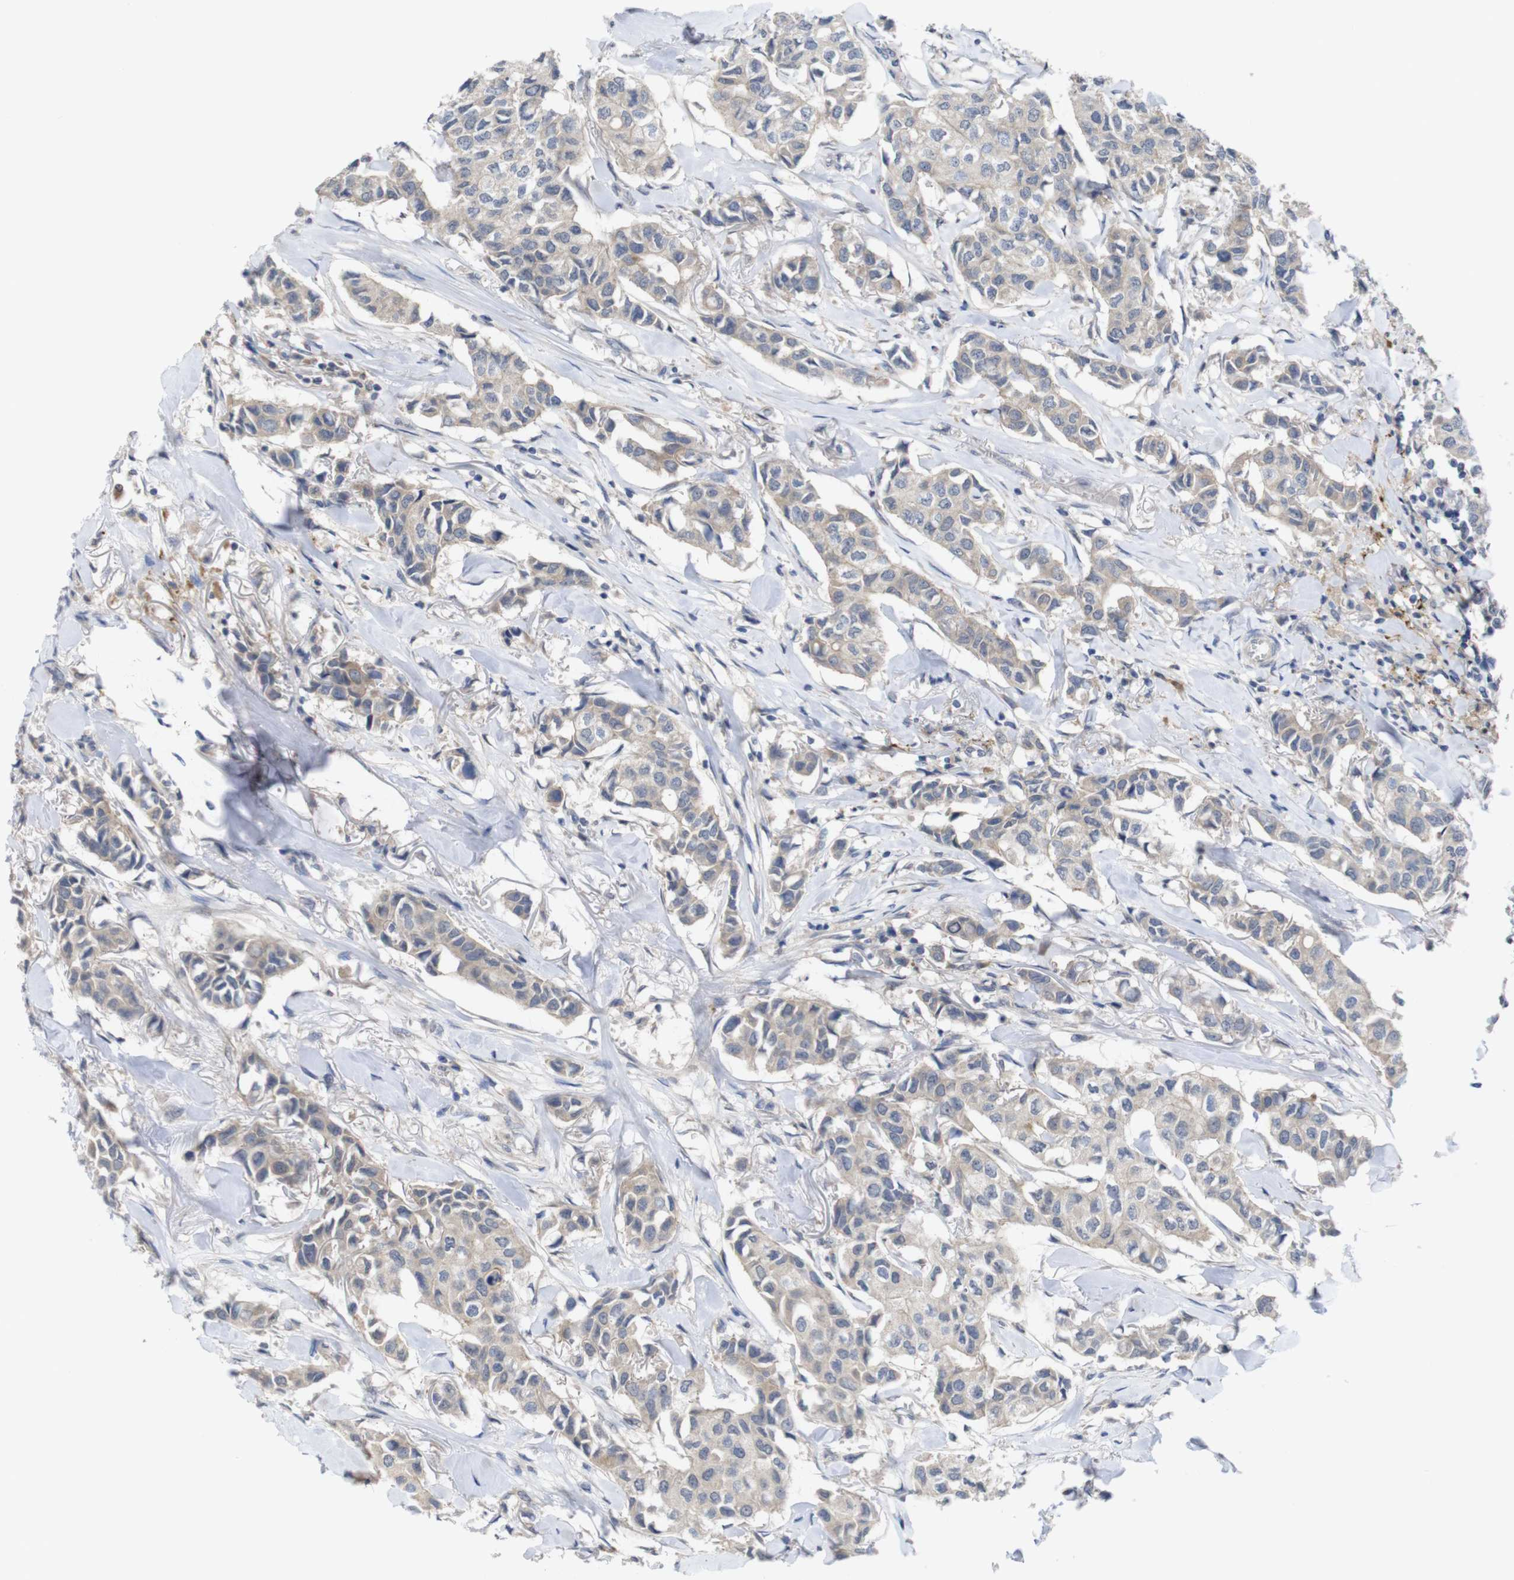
{"staining": {"intensity": "weak", "quantity": "25%-75%", "location": "cytoplasmic/membranous"}, "tissue": "breast cancer", "cell_type": "Tumor cells", "image_type": "cancer", "snomed": [{"axis": "morphology", "description": "Duct carcinoma"}, {"axis": "topography", "description": "Breast"}], "caption": "The photomicrograph displays a brown stain indicating the presence of a protein in the cytoplasmic/membranous of tumor cells in breast cancer.", "gene": "BCAR3", "patient": {"sex": "female", "age": 80}}